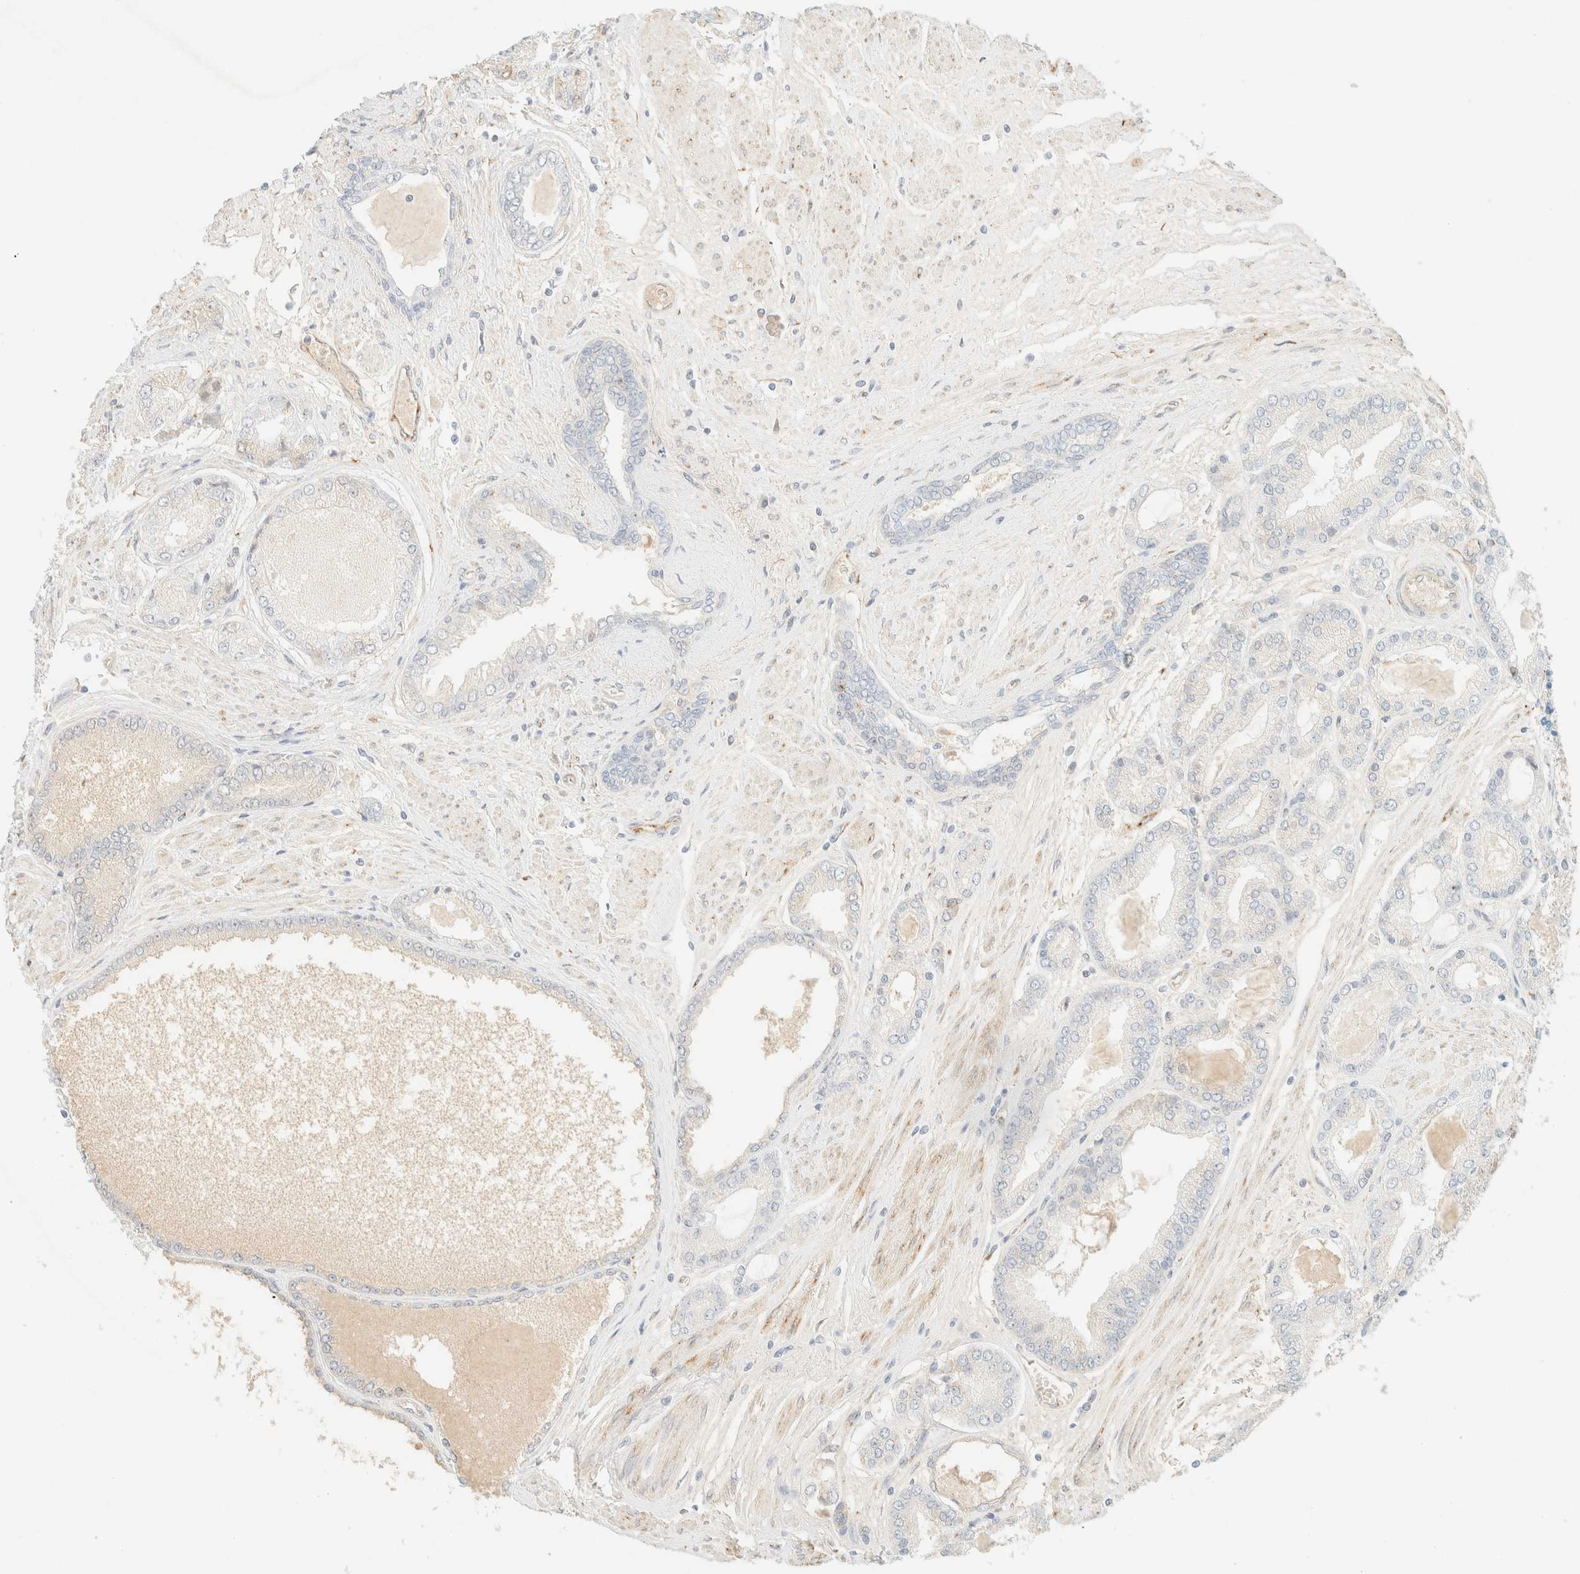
{"staining": {"intensity": "negative", "quantity": "none", "location": "none"}, "tissue": "prostate cancer", "cell_type": "Tumor cells", "image_type": "cancer", "snomed": [{"axis": "morphology", "description": "Adenocarcinoma, High grade"}, {"axis": "topography", "description": "Prostate"}], "caption": "A histopathology image of human prostate cancer (high-grade adenocarcinoma) is negative for staining in tumor cells.", "gene": "SPARCL1", "patient": {"sex": "male", "age": 59}}